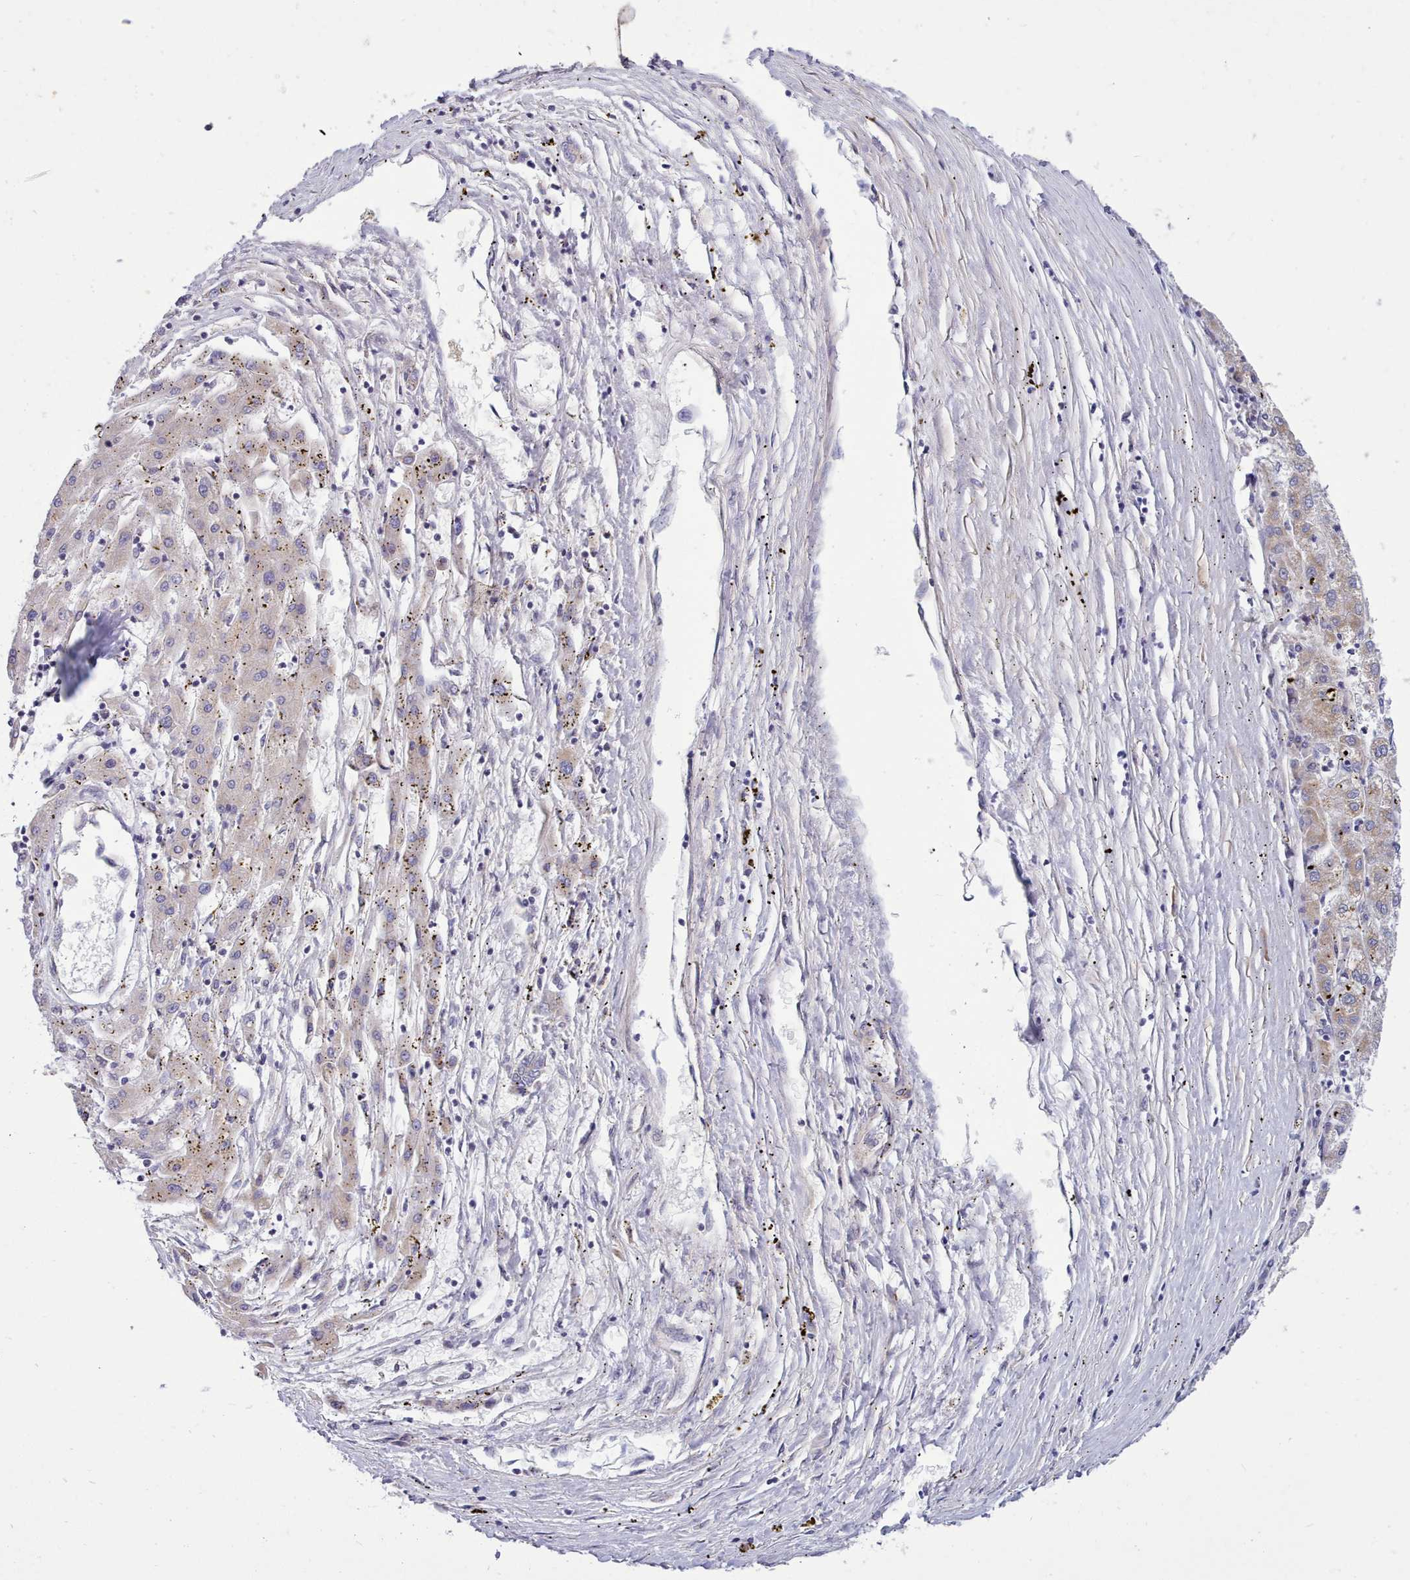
{"staining": {"intensity": "weak", "quantity": "25%-75%", "location": "cytoplasmic/membranous"}, "tissue": "liver cancer", "cell_type": "Tumor cells", "image_type": "cancer", "snomed": [{"axis": "morphology", "description": "Carcinoma, Hepatocellular, NOS"}, {"axis": "topography", "description": "Liver"}], "caption": "Hepatocellular carcinoma (liver) was stained to show a protein in brown. There is low levels of weak cytoplasmic/membranous positivity in about 25%-75% of tumor cells.", "gene": "MRPL21", "patient": {"sex": "male", "age": 72}}